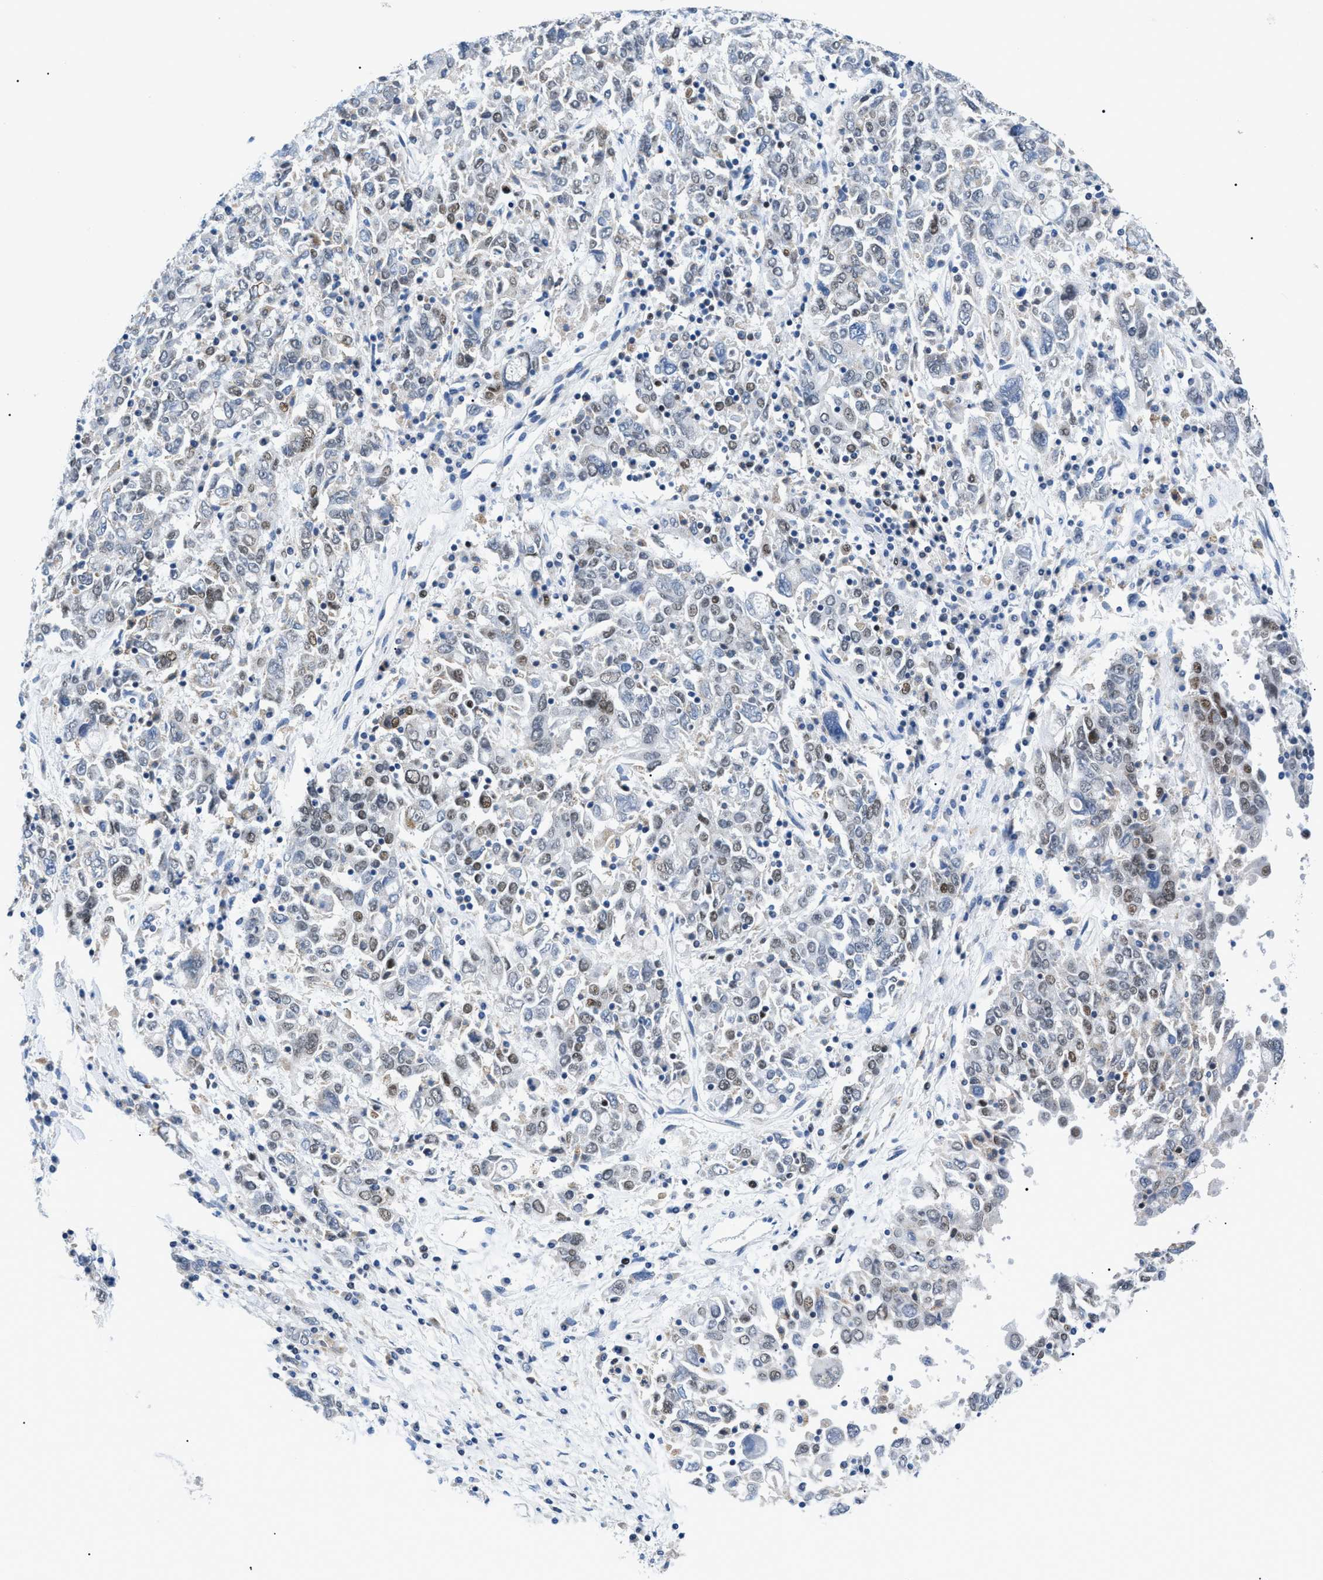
{"staining": {"intensity": "weak", "quantity": "25%-75%", "location": "nuclear"}, "tissue": "ovarian cancer", "cell_type": "Tumor cells", "image_type": "cancer", "snomed": [{"axis": "morphology", "description": "Carcinoma, endometroid"}, {"axis": "topography", "description": "Ovary"}], "caption": "Weak nuclear staining for a protein is identified in approximately 25%-75% of tumor cells of ovarian endometroid carcinoma using IHC.", "gene": "SMARCC1", "patient": {"sex": "female", "age": 62}}